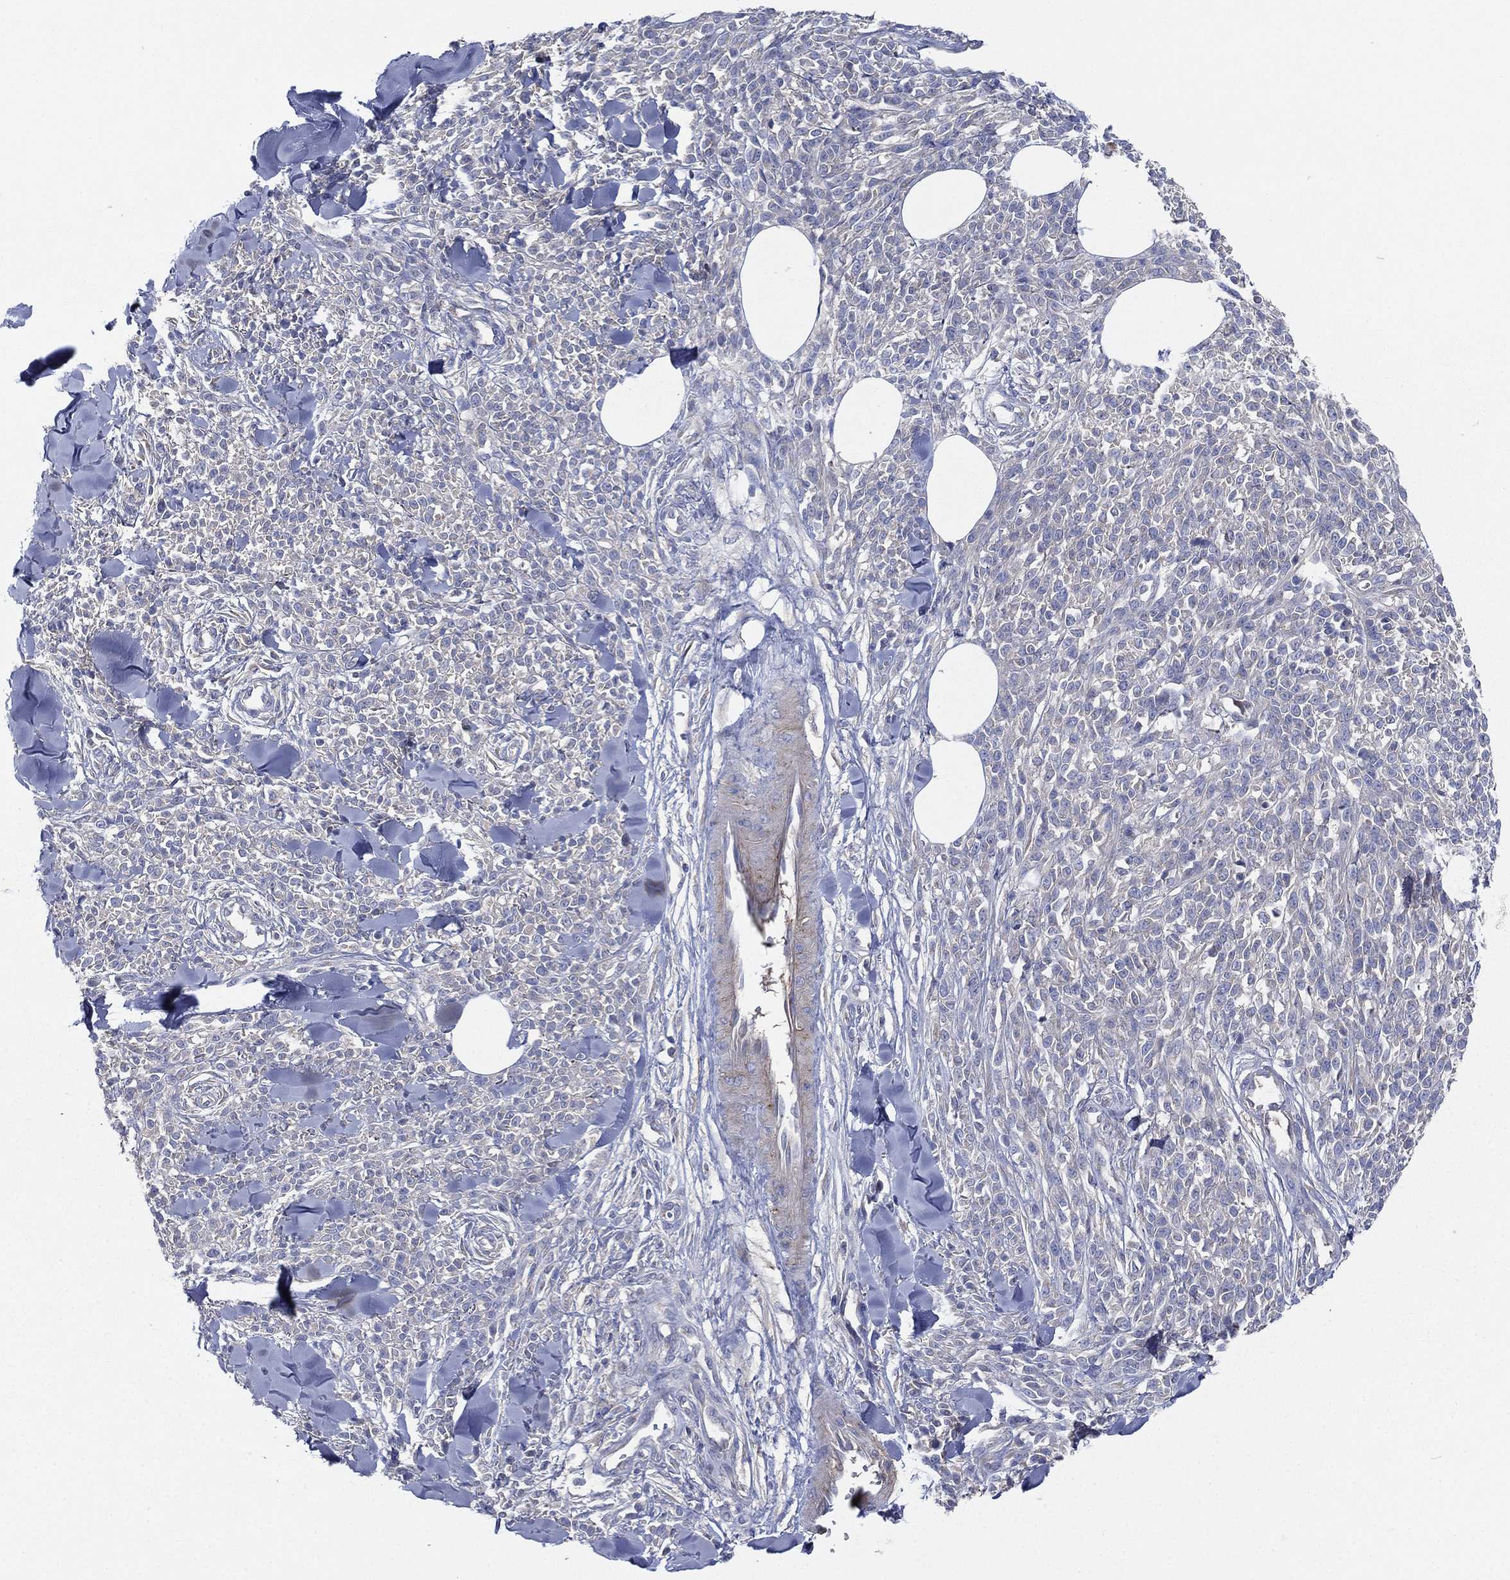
{"staining": {"intensity": "negative", "quantity": "none", "location": "none"}, "tissue": "melanoma", "cell_type": "Tumor cells", "image_type": "cancer", "snomed": [{"axis": "morphology", "description": "Malignant melanoma, NOS"}, {"axis": "topography", "description": "Skin"}, {"axis": "topography", "description": "Skin of trunk"}], "caption": "Melanoma stained for a protein using IHC displays no positivity tumor cells.", "gene": "ATP8A2", "patient": {"sex": "male", "age": 74}}